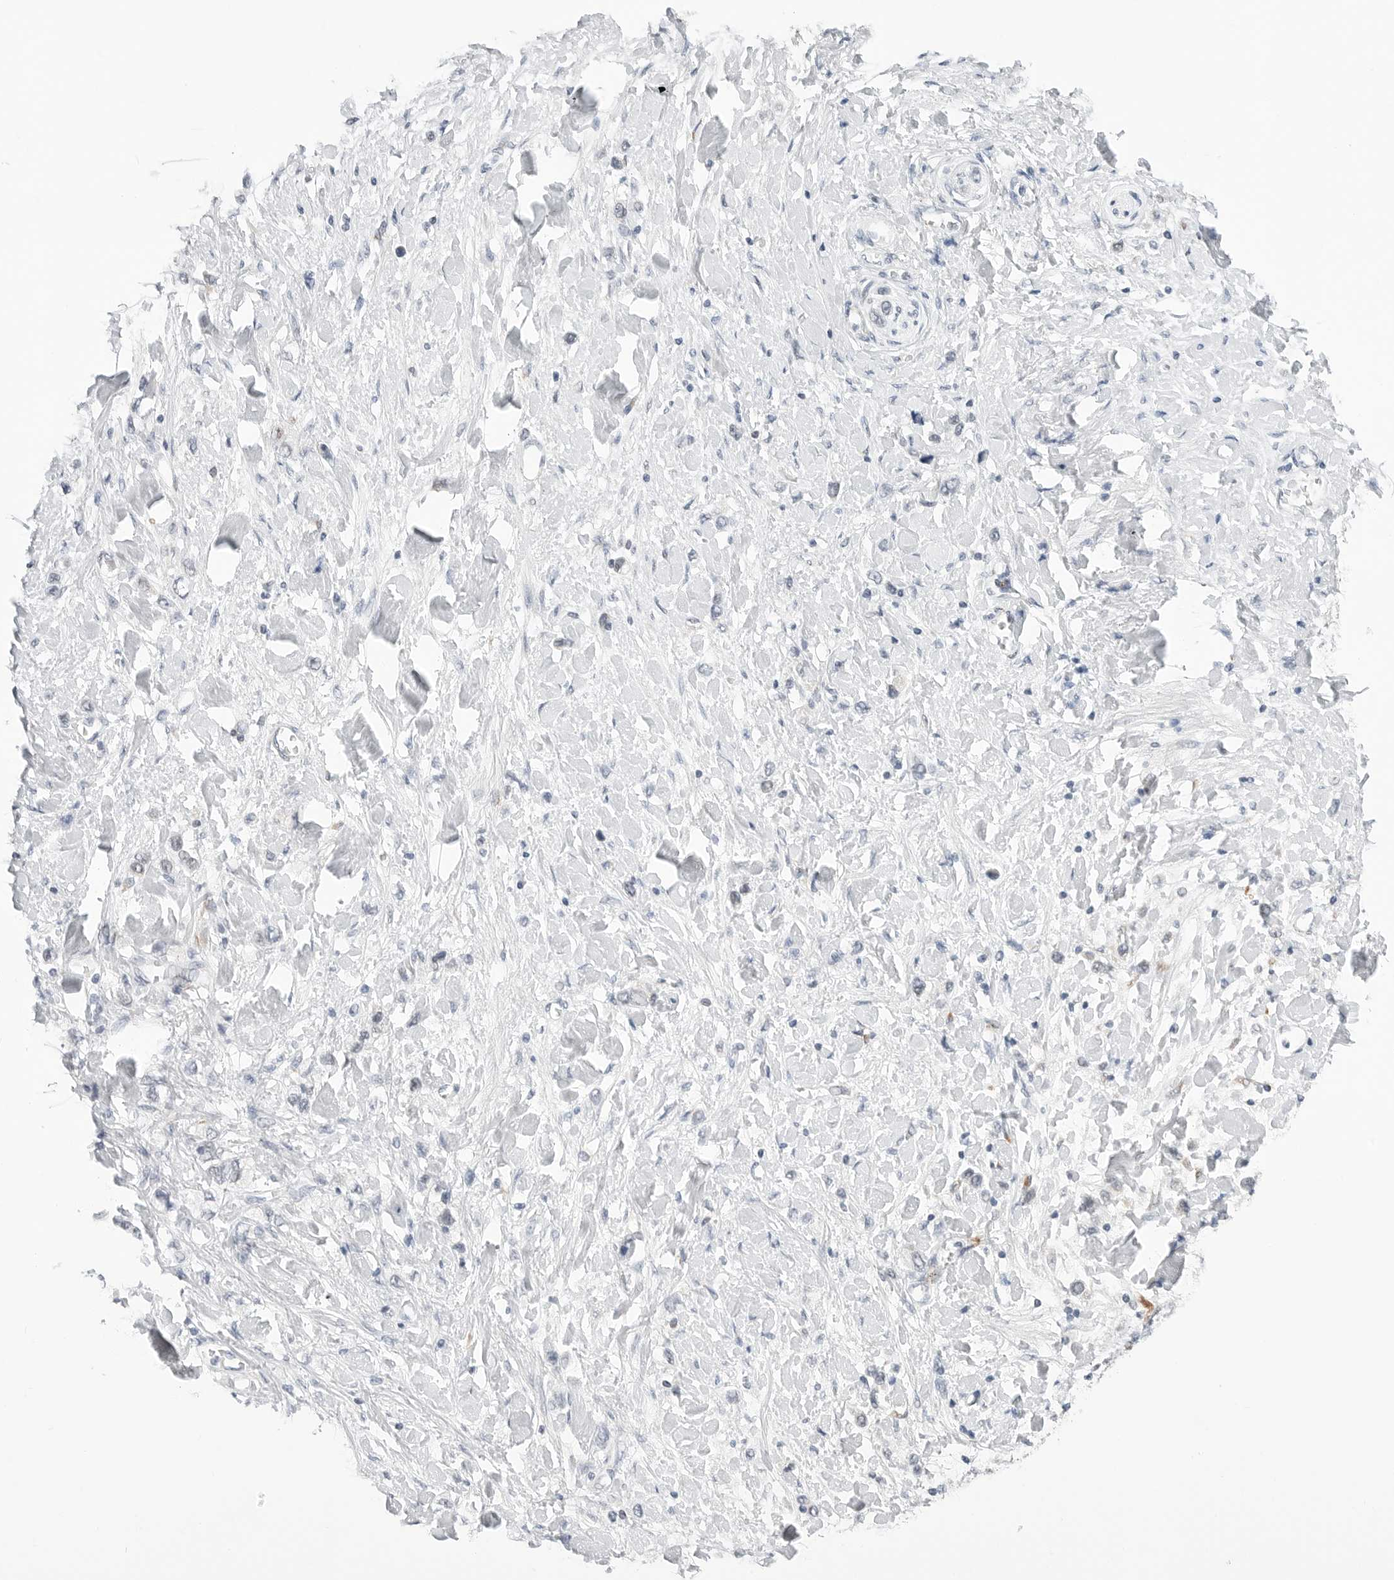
{"staining": {"intensity": "negative", "quantity": "none", "location": "none"}, "tissue": "stomach cancer", "cell_type": "Tumor cells", "image_type": "cancer", "snomed": [{"axis": "morphology", "description": "Adenocarcinoma, NOS"}, {"axis": "topography", "description": "Stomach"}], "caption": "Tumor cells are negative for protein expression in human stomach adenocarcinoma.", "gene": "TSEN2", "patient": {"sex": "female", "age": 65}}